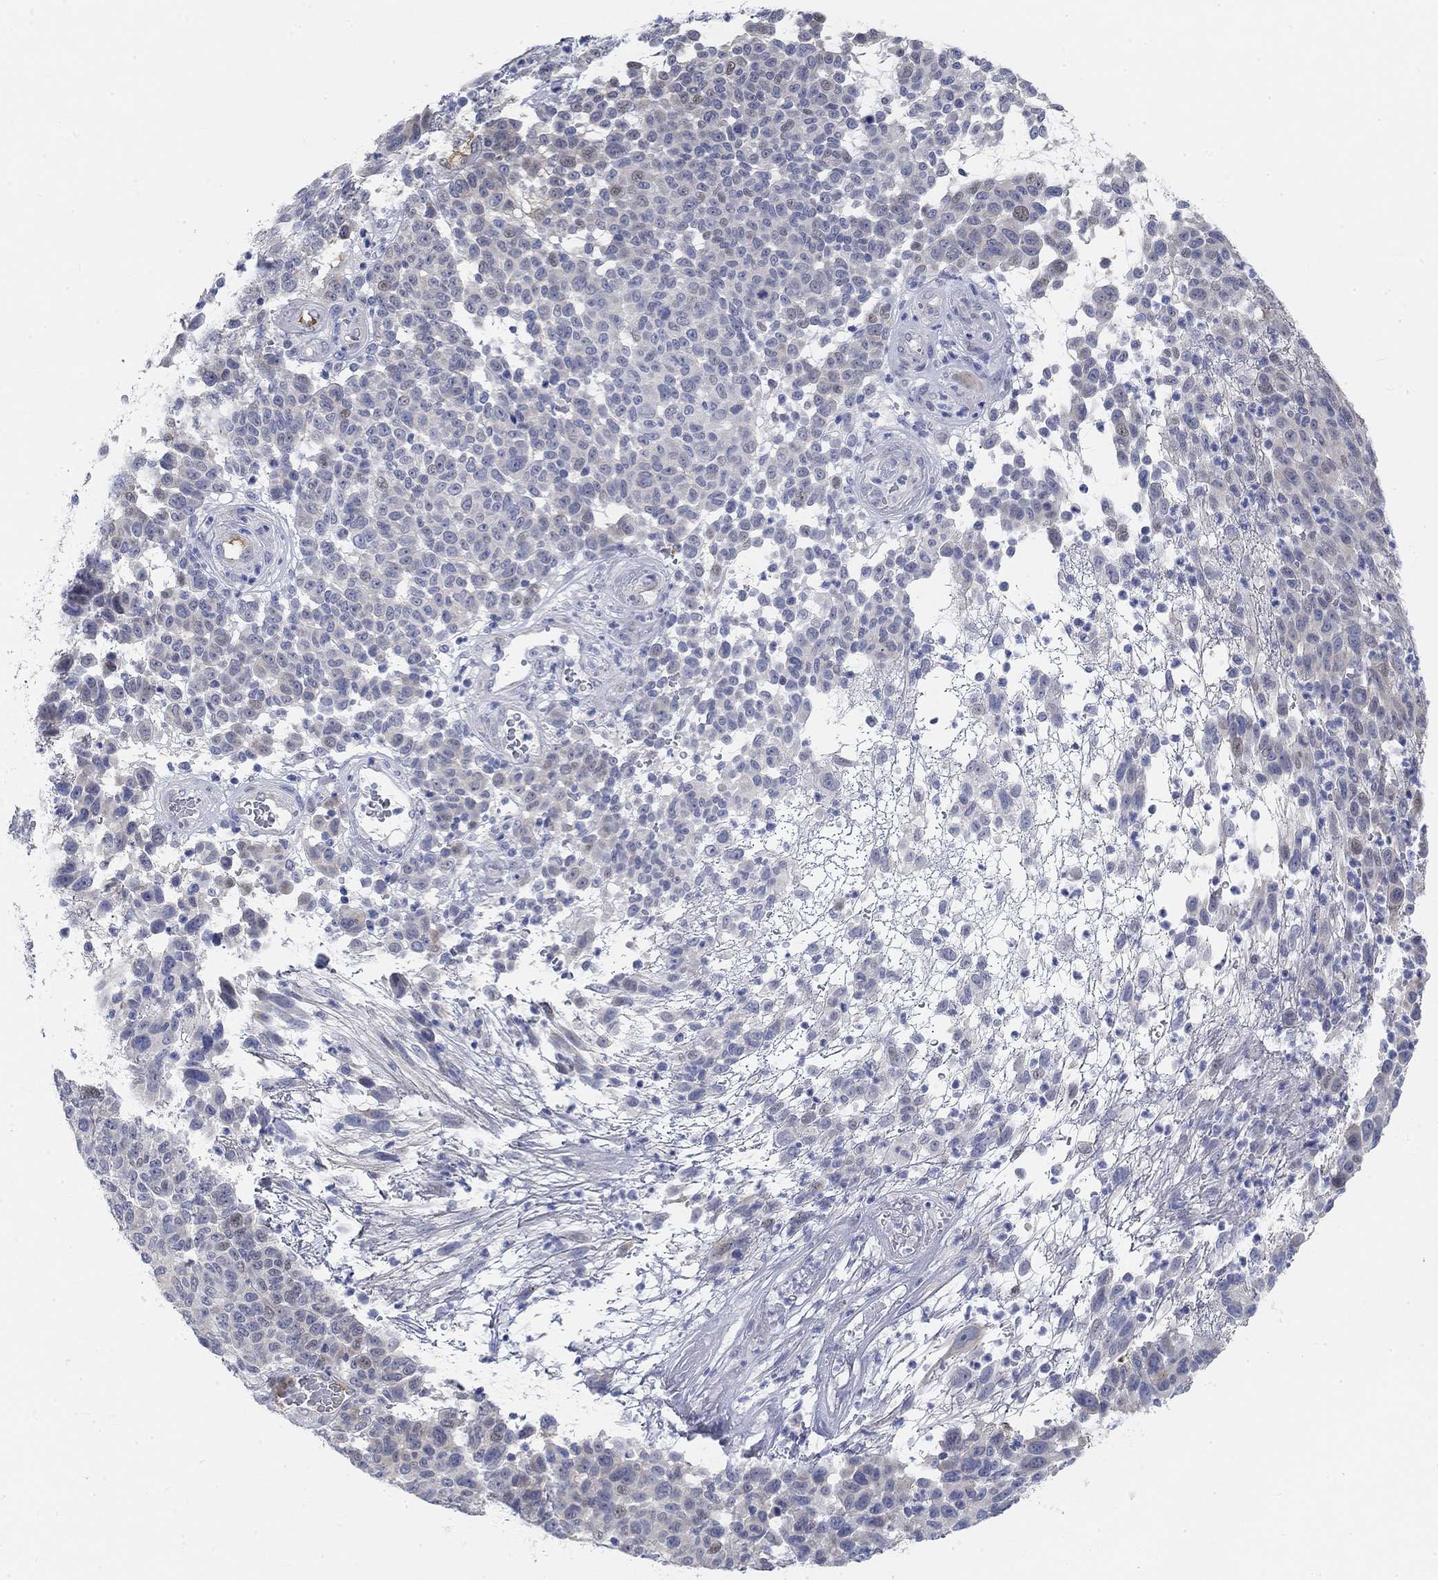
{"staining": {"intensity": "weak", "quantity": "<25%", "location": "nuclear"}, "tissue": "melanoma", "cell_type": "Tumor cells", "image_type": "cancer", "snomed": [{"axis": "morphology", "description": "Malignant melanoma, NOS"}, {"axis": "topography", "description": "Skin"}], "caption": "The immunohistochemistry (IHC) photomicrograph has no significant staining in tumor cells of melanoma tissue.", "gene": "SNTG2", "patient": {"sex": "male", "age": 59}}